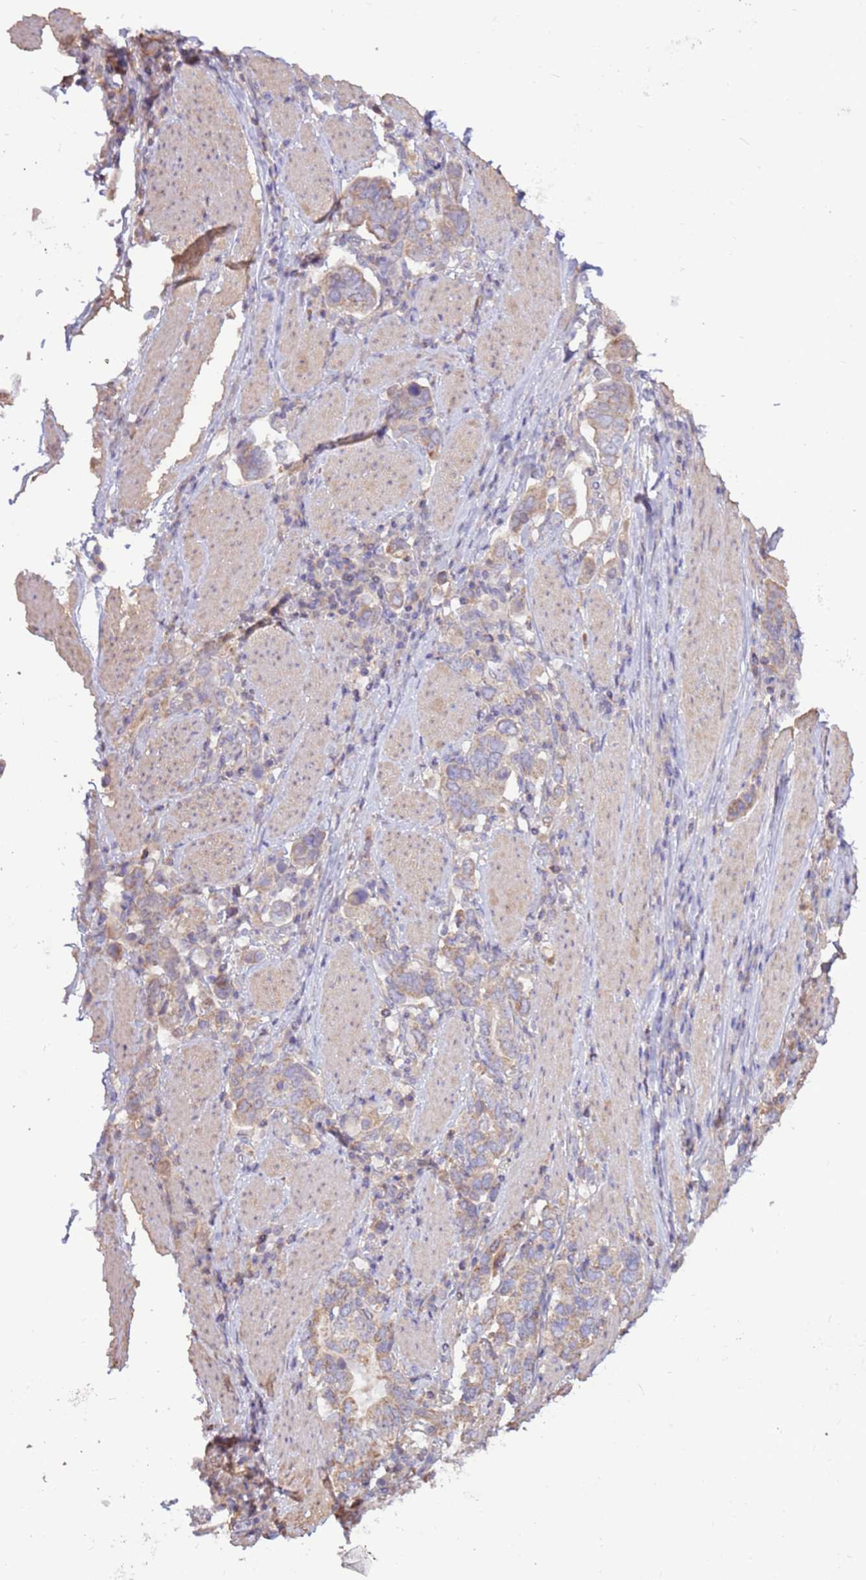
{"staining": {"intensity": "weak", "quantity": "25%-75%", "location": "cytoplasmic/membranous"}, "tissue": "stomach cancer", "cell_type": "Tumor cells", "image_type": "cancer", "snomed": [{"axis": "morphology", "description": "Adenocarcinoma, NOS"}, {"axis": "topography", "description": "Stomach, upper"}, {"axis": "topography", "description": "Stomach"}], "caption": "Stomach cancer stained for a protein (brown) reveals weak cytoplasmic/membranous positive positivity in about 25%-75% of tumor cells.", "gene": "EVA1B", "patient": {"sex": "male", "age": 62}}